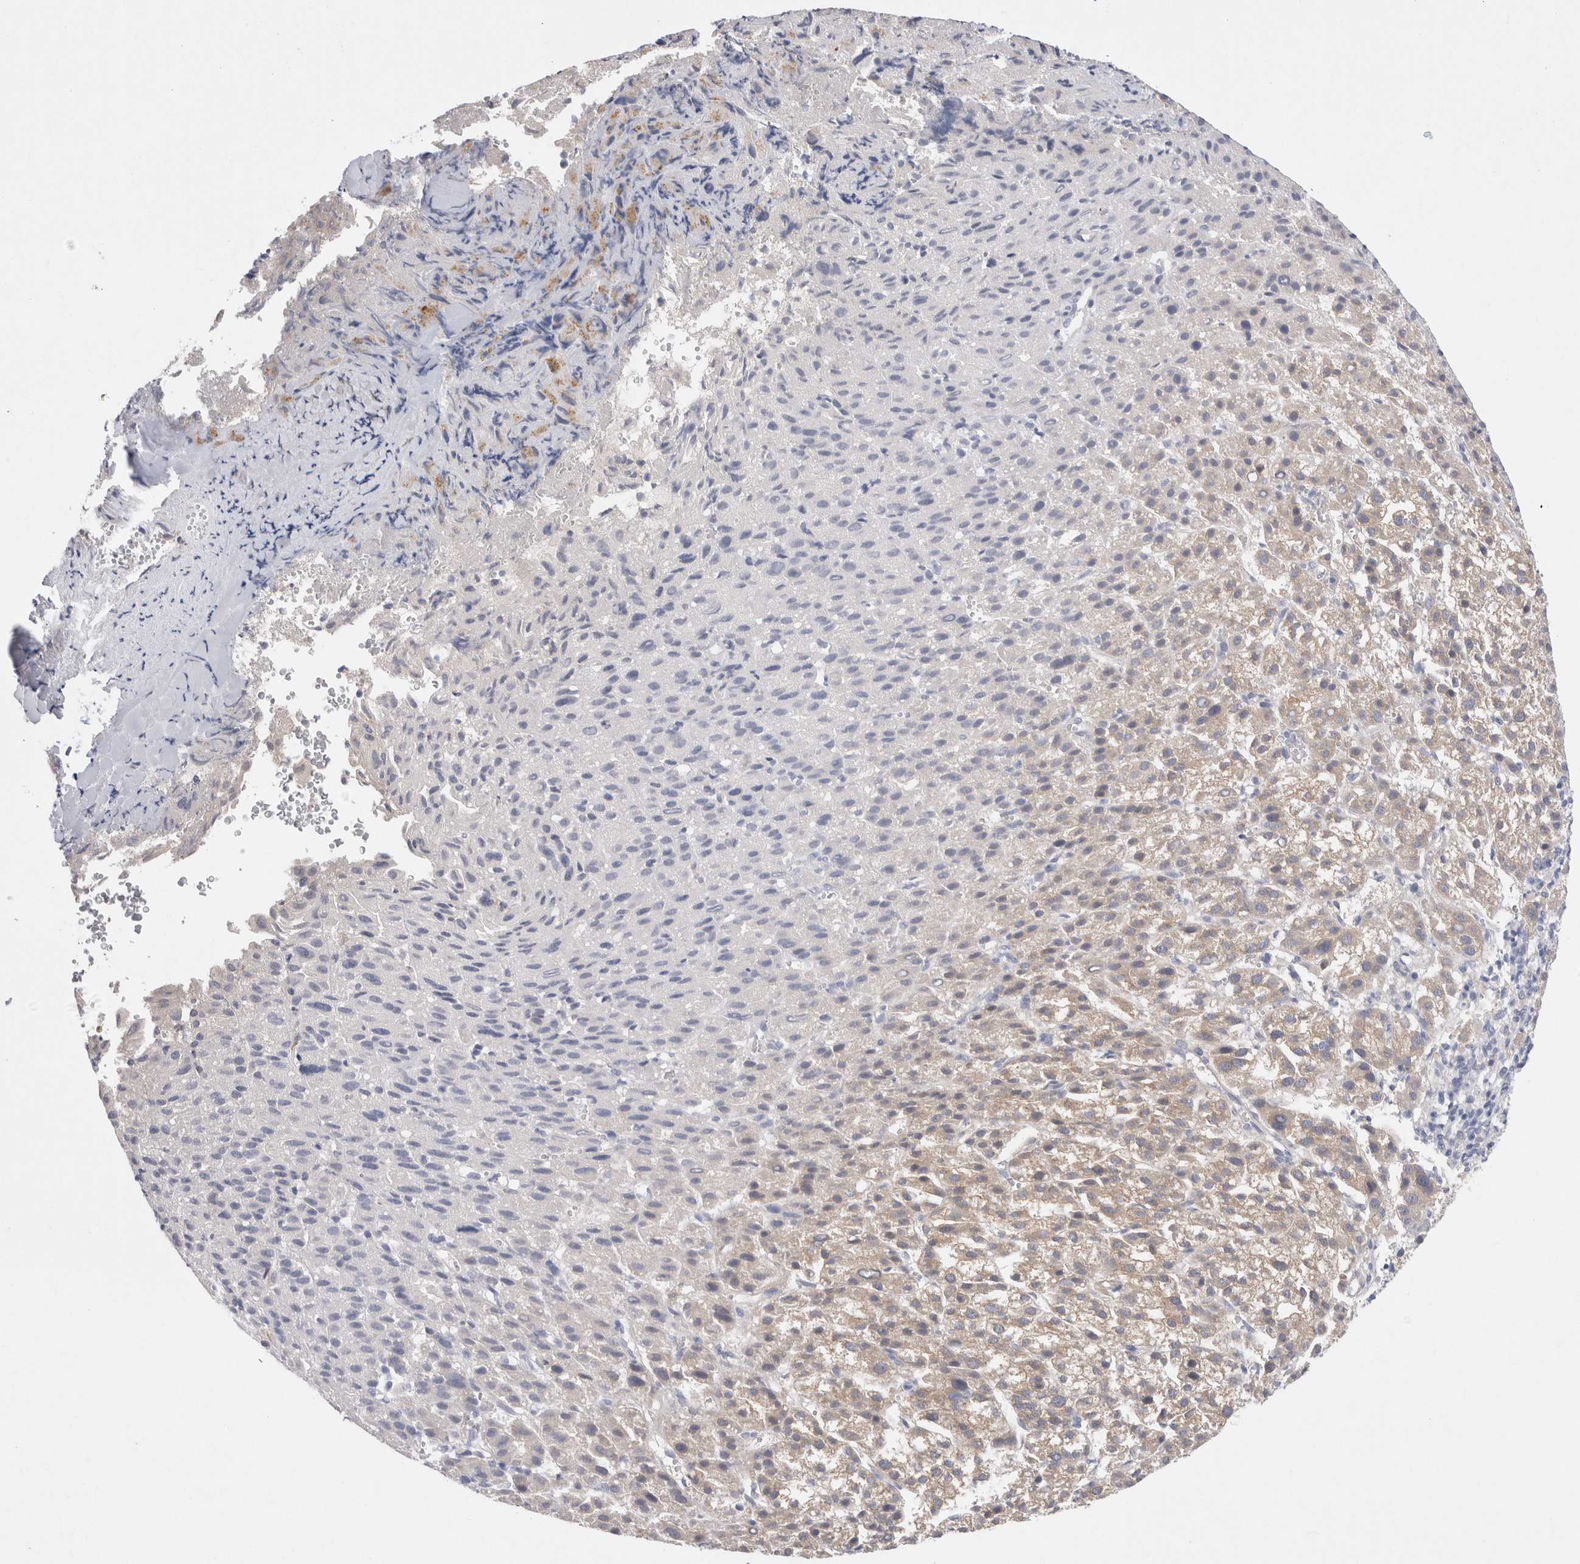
{"staining": {"intensity": "weak", "quantity": "<25%", "location": "cytoplasmic/membranous"}, "tissue": "liver cancer", "cell_type": "Tumor cells", "image_type": "cancer", "snomed": [{"axis": "morphology", "description": "Carcinoma, Hepatocellular, NOS"}, {"axis": "topography", "description": "Liver"}], "caption": "A histopathology image of human hepatocellular carcinoma (liver) is negative for staining in tumor cells. (DAB immunohistochemistry, high magnification).", "gene": "WIPF2", "patient": {"sex": "female", "age": 58}}